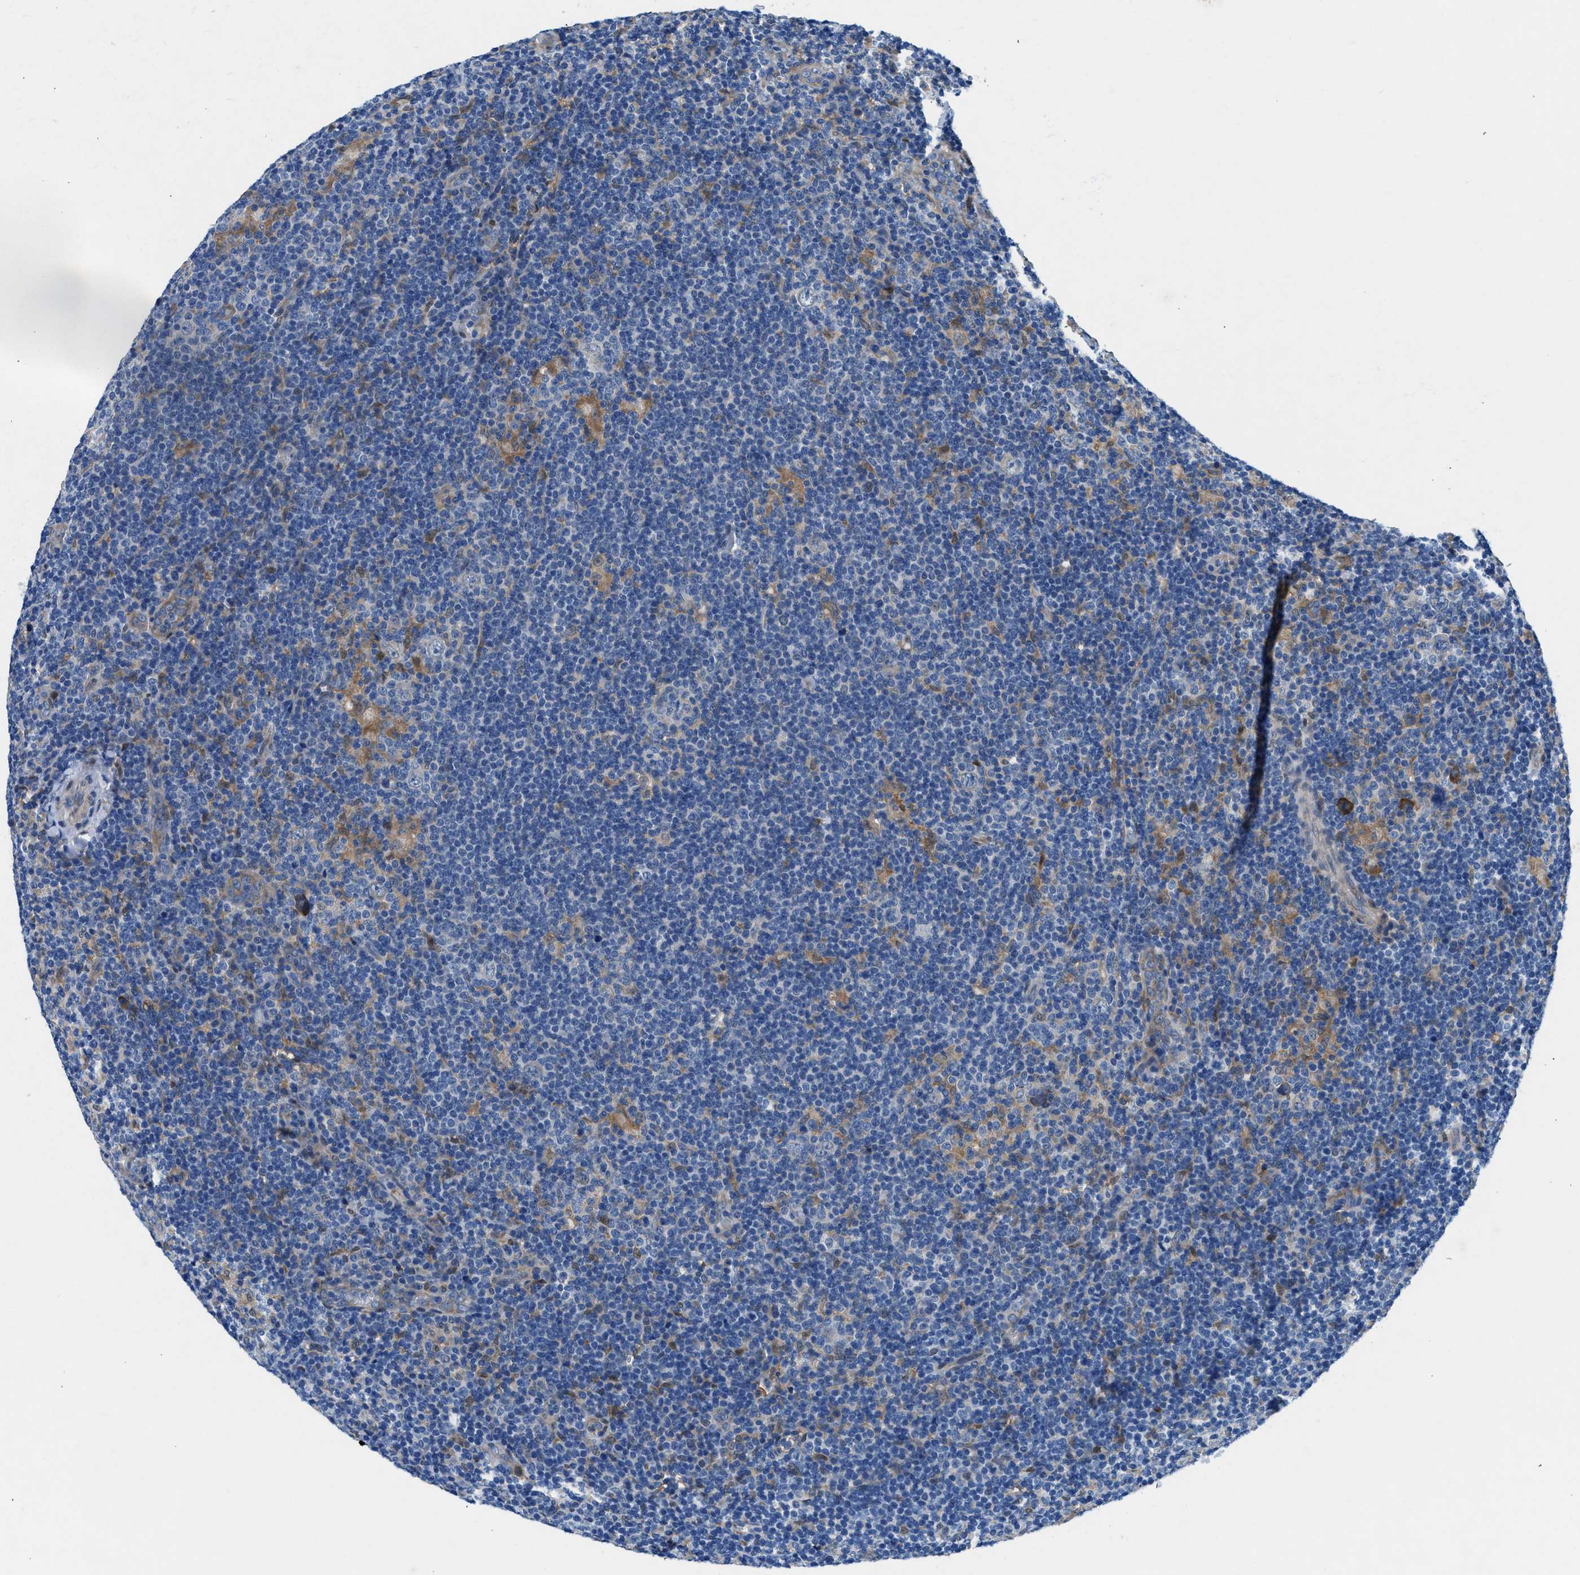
{"staining": {"intensity": "negative", "quantity": "none", "location": "none"}, "tissue": "lymphoma", "cell_type": "Tumor cells", "image_type": "cancer", "snomed": [{"axis": "morphology", "description": "Hodgkin's disease, NOS"}, {"axis": "topography", "description": "Lymph node"}], "caption": "Lymphoma was stained to show a protein in brown. There is no significant positivity in tumor cells. Nuclei are stained in blue.", "gene": "COPS2", "patient": {"sex": "female", "age": 57}}